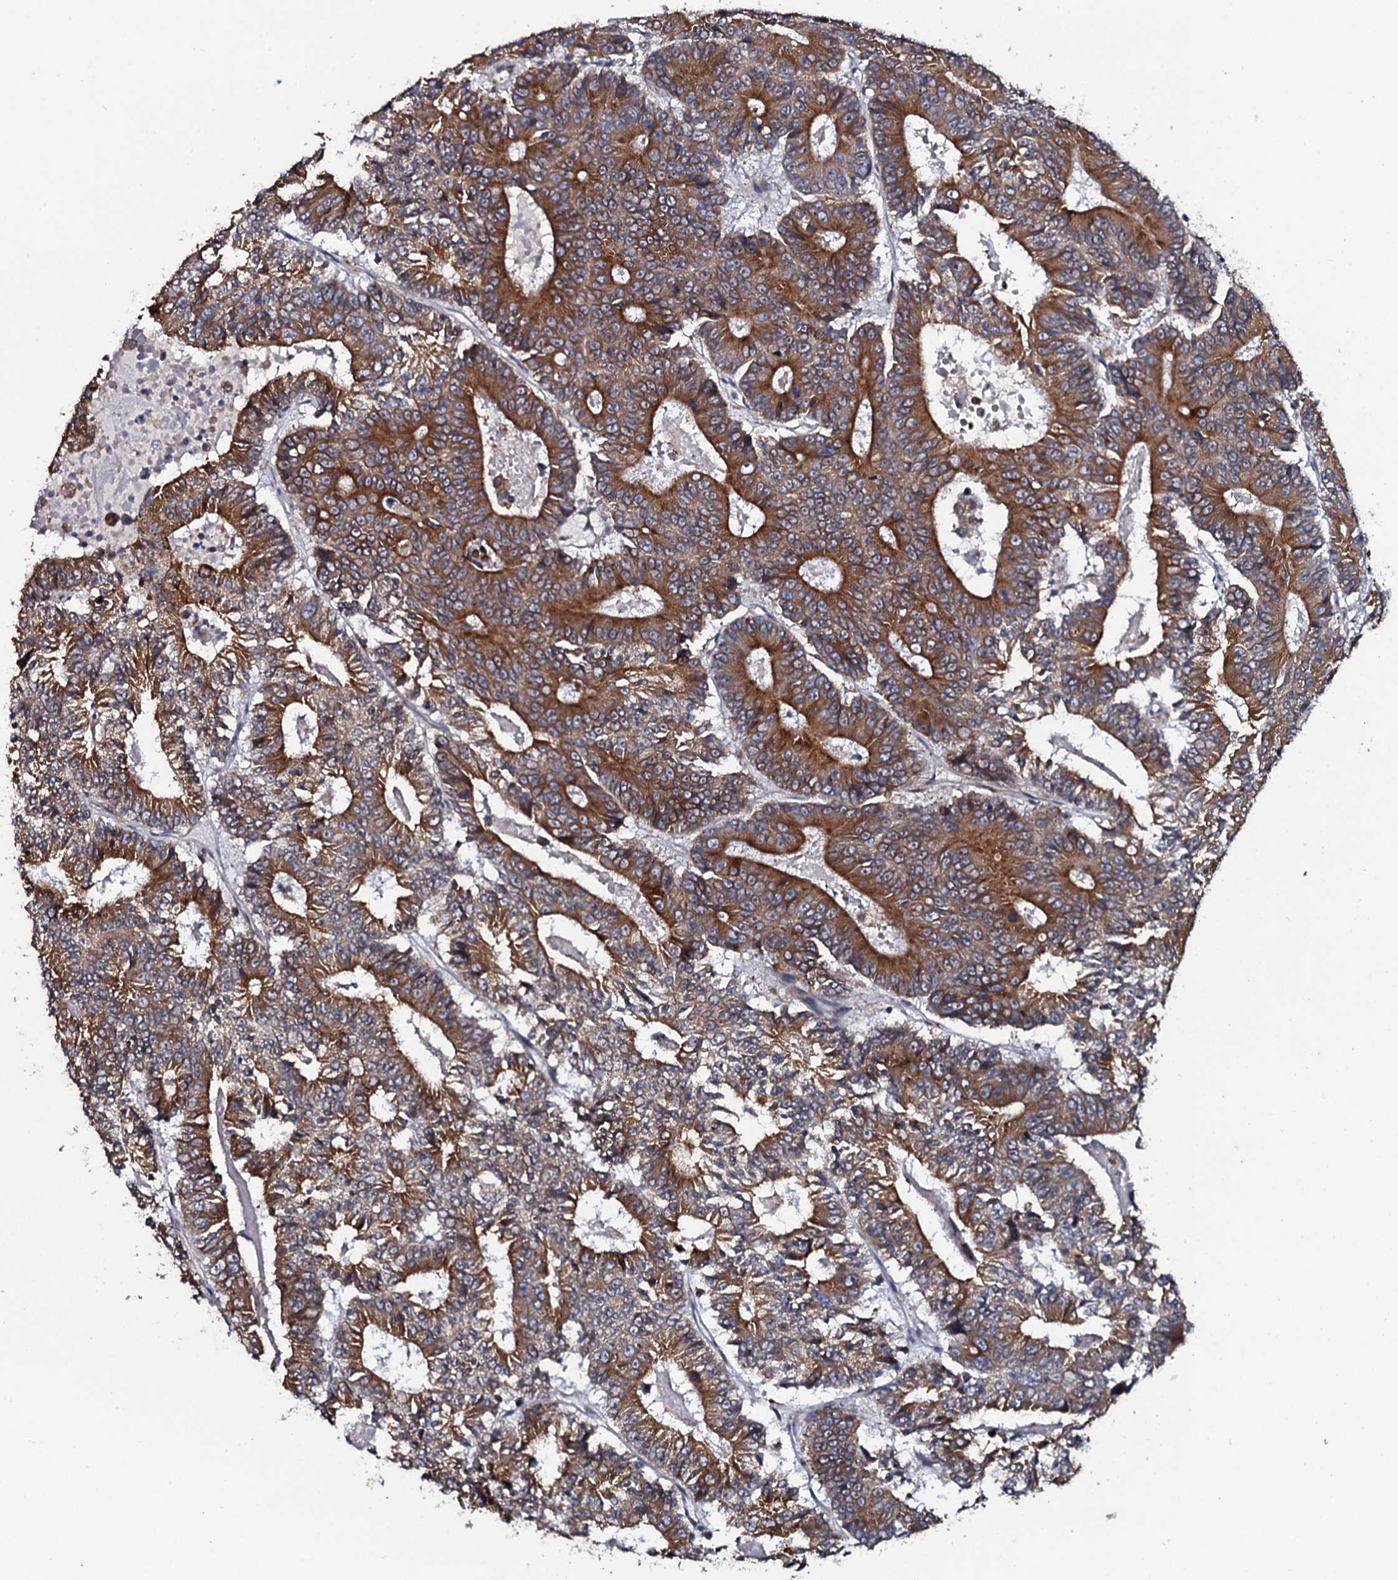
{"staining": {"intensity": "strong", "quantity": ">75%", "location": "cytoplasmic/membranous"}, "tissue": "colorectal cancer", "cell_type": "Tumor cells", "image_type": "cancer", "snomed": [{"axis": "morphology", "description": "Adenocarcinoma, NOS"}, {"axis": "topography", "description": "Colon"}], "caption": "A histopathology image showing strong cytoplasmic/membranous positivity in about >75% of tumor cells in colorectal cancer, as visualized by brown immunohistochemical staining.", "gene": "TMEM151A", "patient": {"sex": "male", "age": 83}}